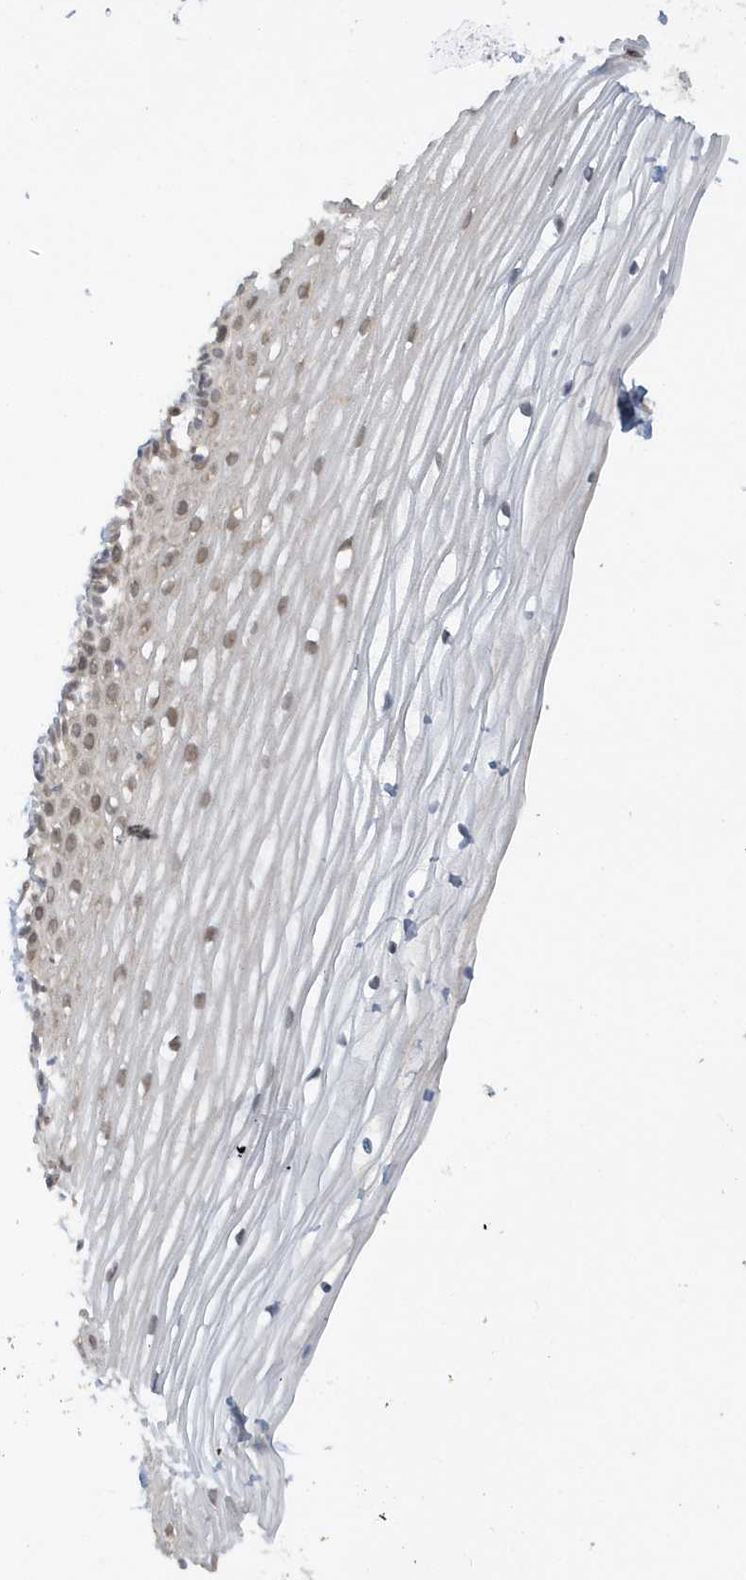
{"staining": {"intensity": "moderate", "quantity": "25%-75%", "location": "cytoplasmic/membranous"}, "tissue": "vagina", "cell_type": "Squamous epithelial cells", "image_type": "normal", "snomed": [{"axis": "morphology", "description": "Normal tissue, NOS"}, {"axis": "topography", "description": "Vagina"}, {"axis": "topography", "description": "Cervix"}], "caption": "Vagina was stained to show a protein in brown. There is medium levels of moderate cytoplasmic/membranous expression in approximately 25%-75% of squamous epithelial cells. Using DAB (3,3'-diaminobenzidine) (brown) and hematoxylin (blue) stains, captured at high magnification using brightfield microscopy.", "gene": "ATG4A", "patient": {"sex": "female", "age": 40}}